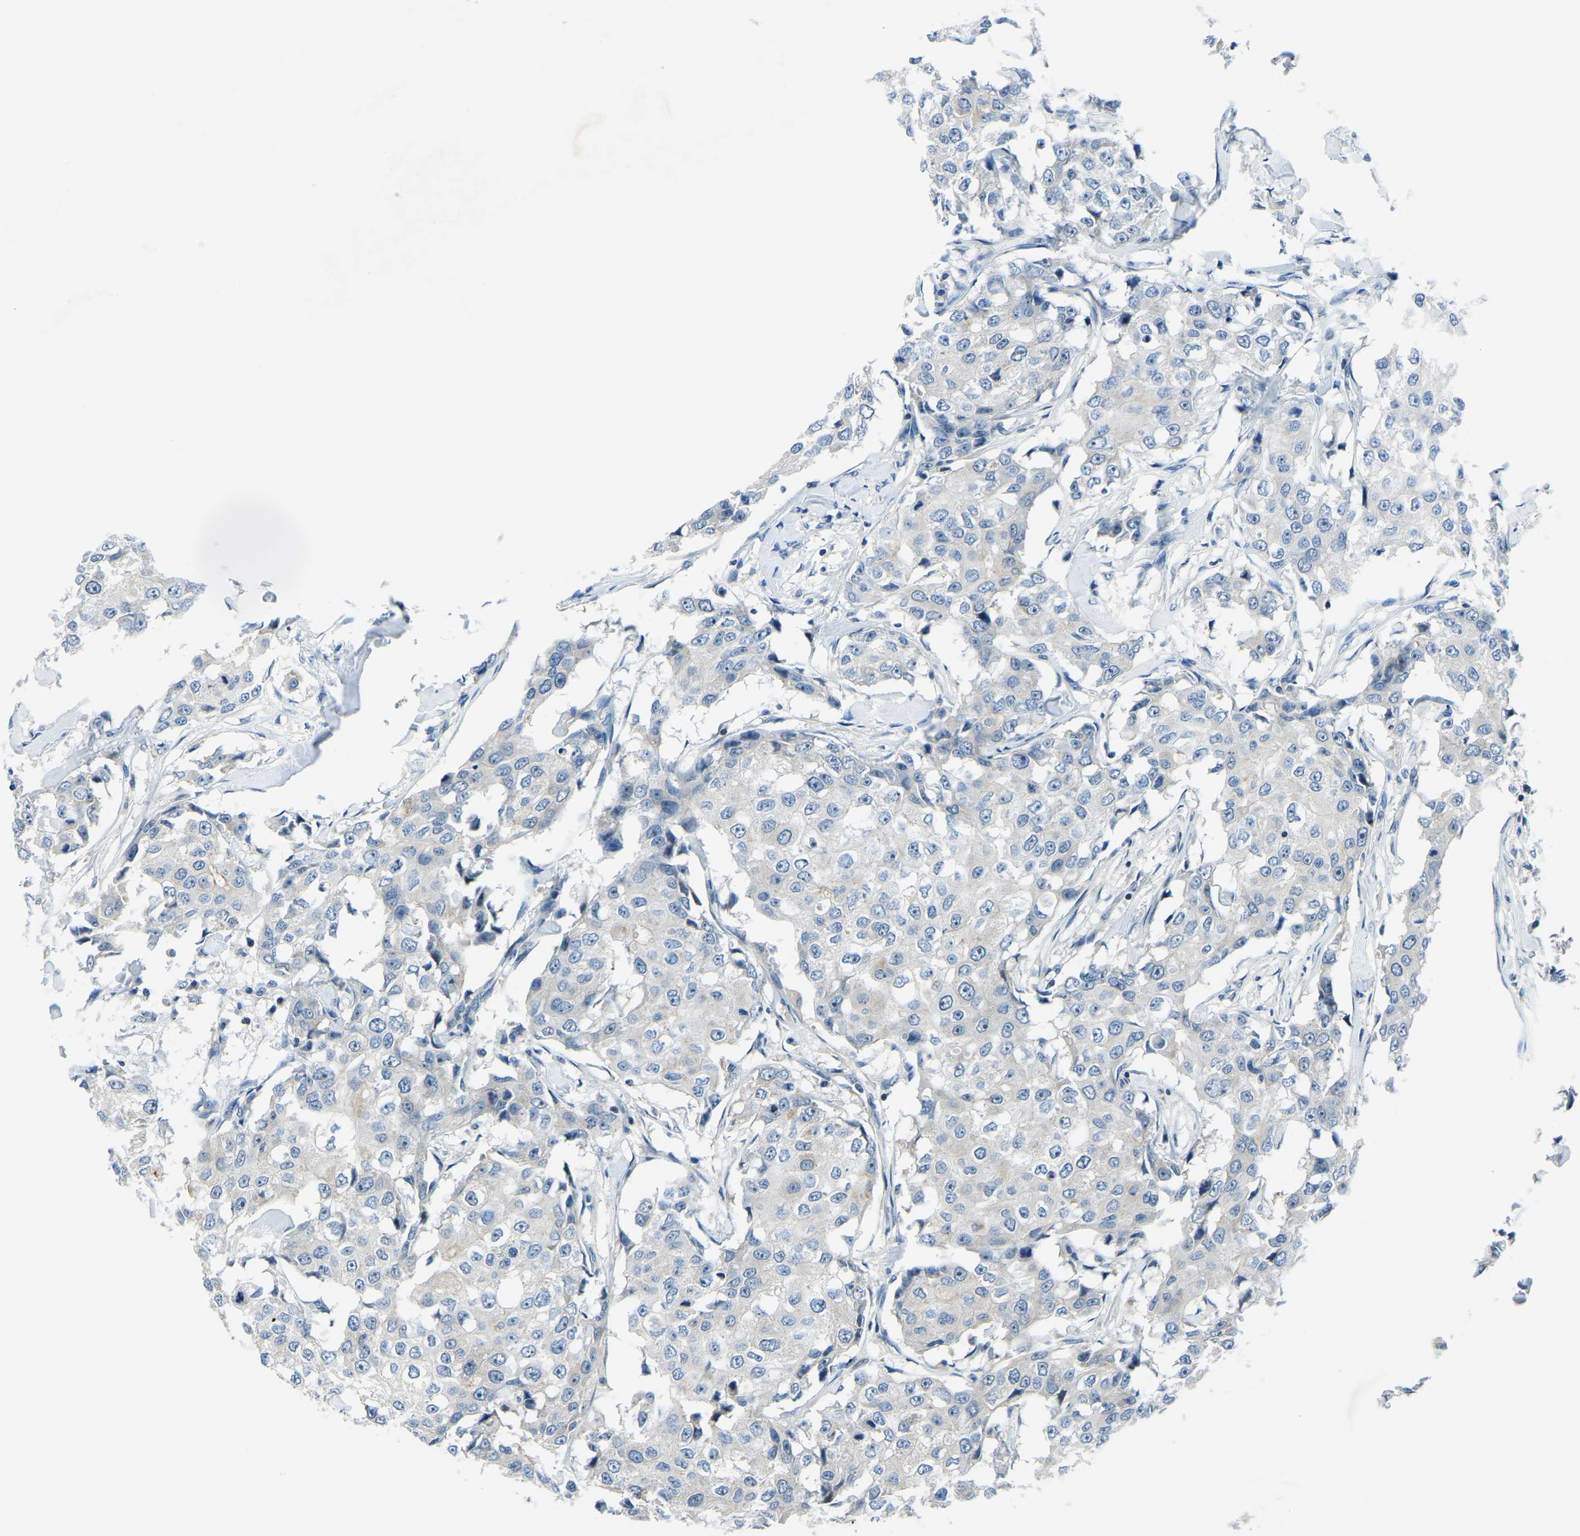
{"staining": {"intensity": "negative", "quantity": "none", "location": "none"}, "tissue": "breast cancer", "cell_type": "Tumor cells", "image_type": "cancer", "snomed": [{"axis": "morphology", "description": "Duct carcinoma"}, {"axis": "topography", "description": "Breast"}], "caption": "Human breast cancer (intraductal carcinoma) stained for a protein using IHC shows no positivity in tumor cells.", "gene": "RRP1", "patient": {"sex": "female", "age": 27}}